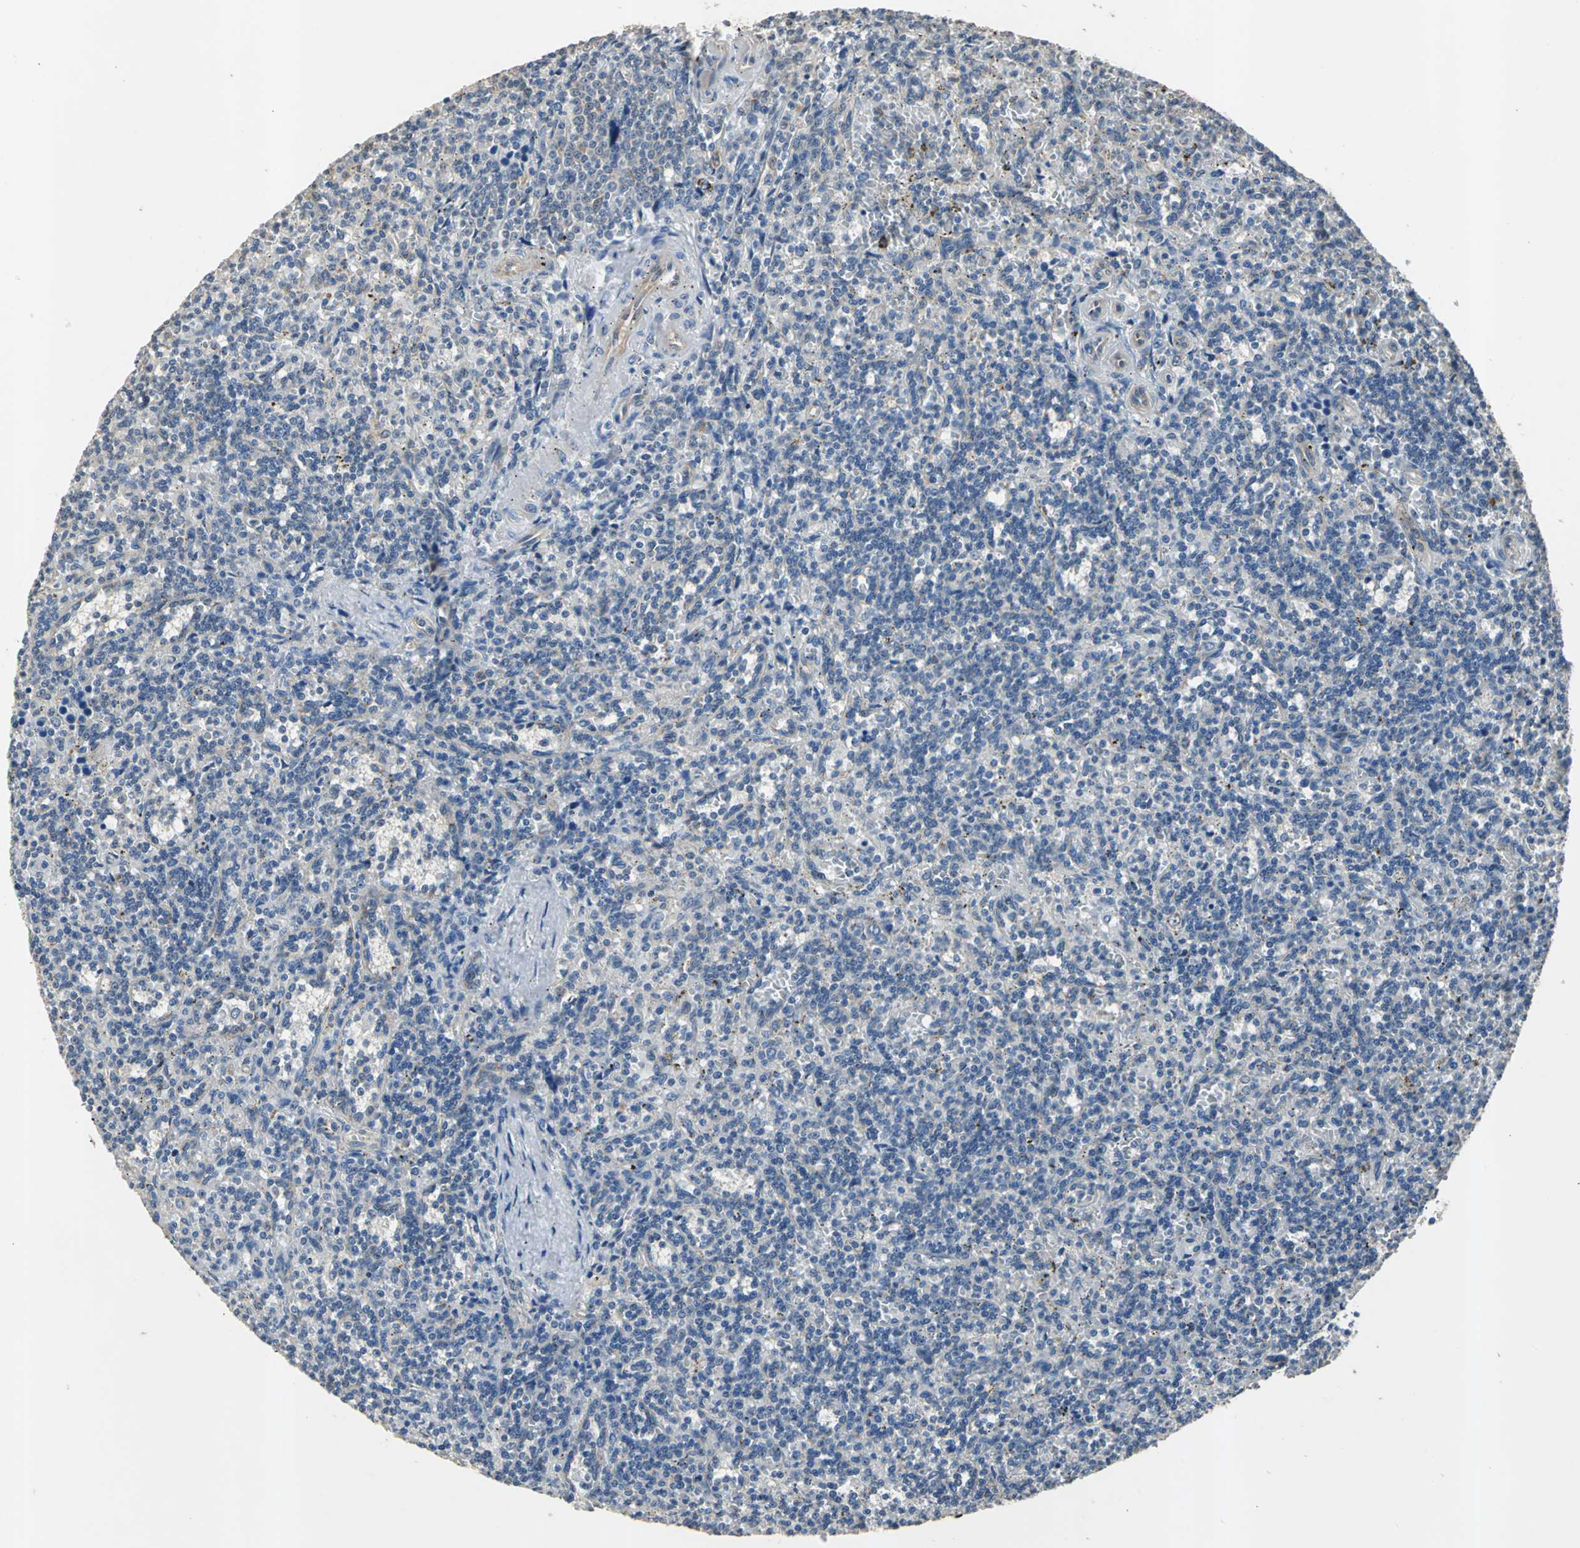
{"staining": {"intensity": "negative", "quantity": "none", "location": "none"}, "tissue": "lymphoma", "cell_type": "Tumor cells", "image_type": "cancer", "snomed": [{"axis": "morphology", "description": "Malignant lymphoma, non-Hodgkin's type, Low grade"}, {"axis": "topography", "description": "Spleen"}], "caption": "A histopathology image of lymphoma stained for a protein displays no brown staining in tumor cells. (DAB IHC with hematoxylin counter stain).", "gene": "OCLN", "patient": {"sex": "male", "age": 73}}